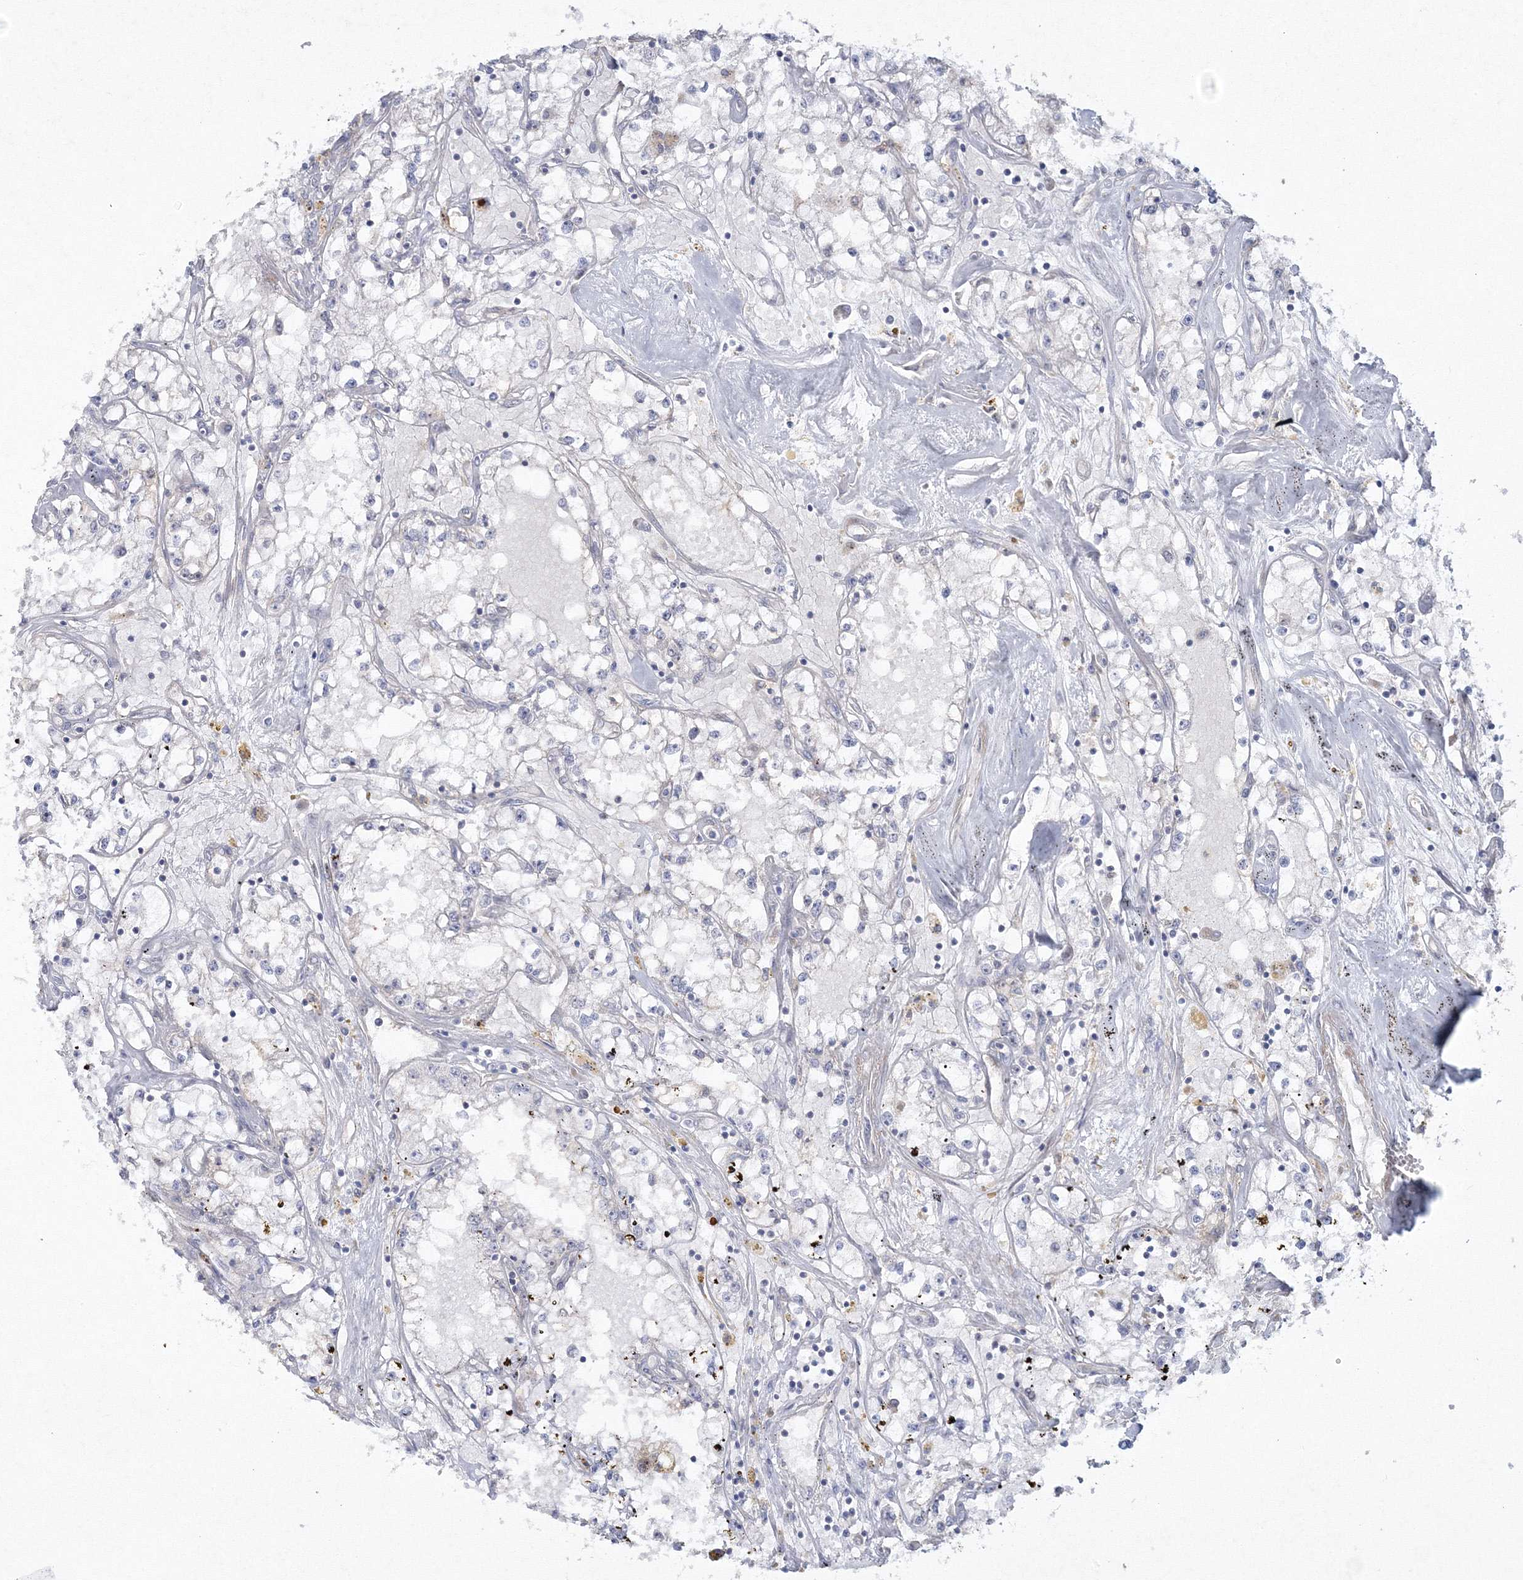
{"staining": {"intensity": "negative", "quantity": "none", "location": "none"}, "tissue": "renal cancer", "cell_type": "Tumor cells", "image_type": "cancer", "snomed": [{"axis": "morphology", "description": "Adenocarcinoma, NOS"}, {"axis": "topography", "description": "Kidney"}], "caption": "Immunohistochemical staining of renal cancer reveals no significant expression in tumor cells.", "gene": "IPMK", "patient": {"sex": "male", "age": 56}}